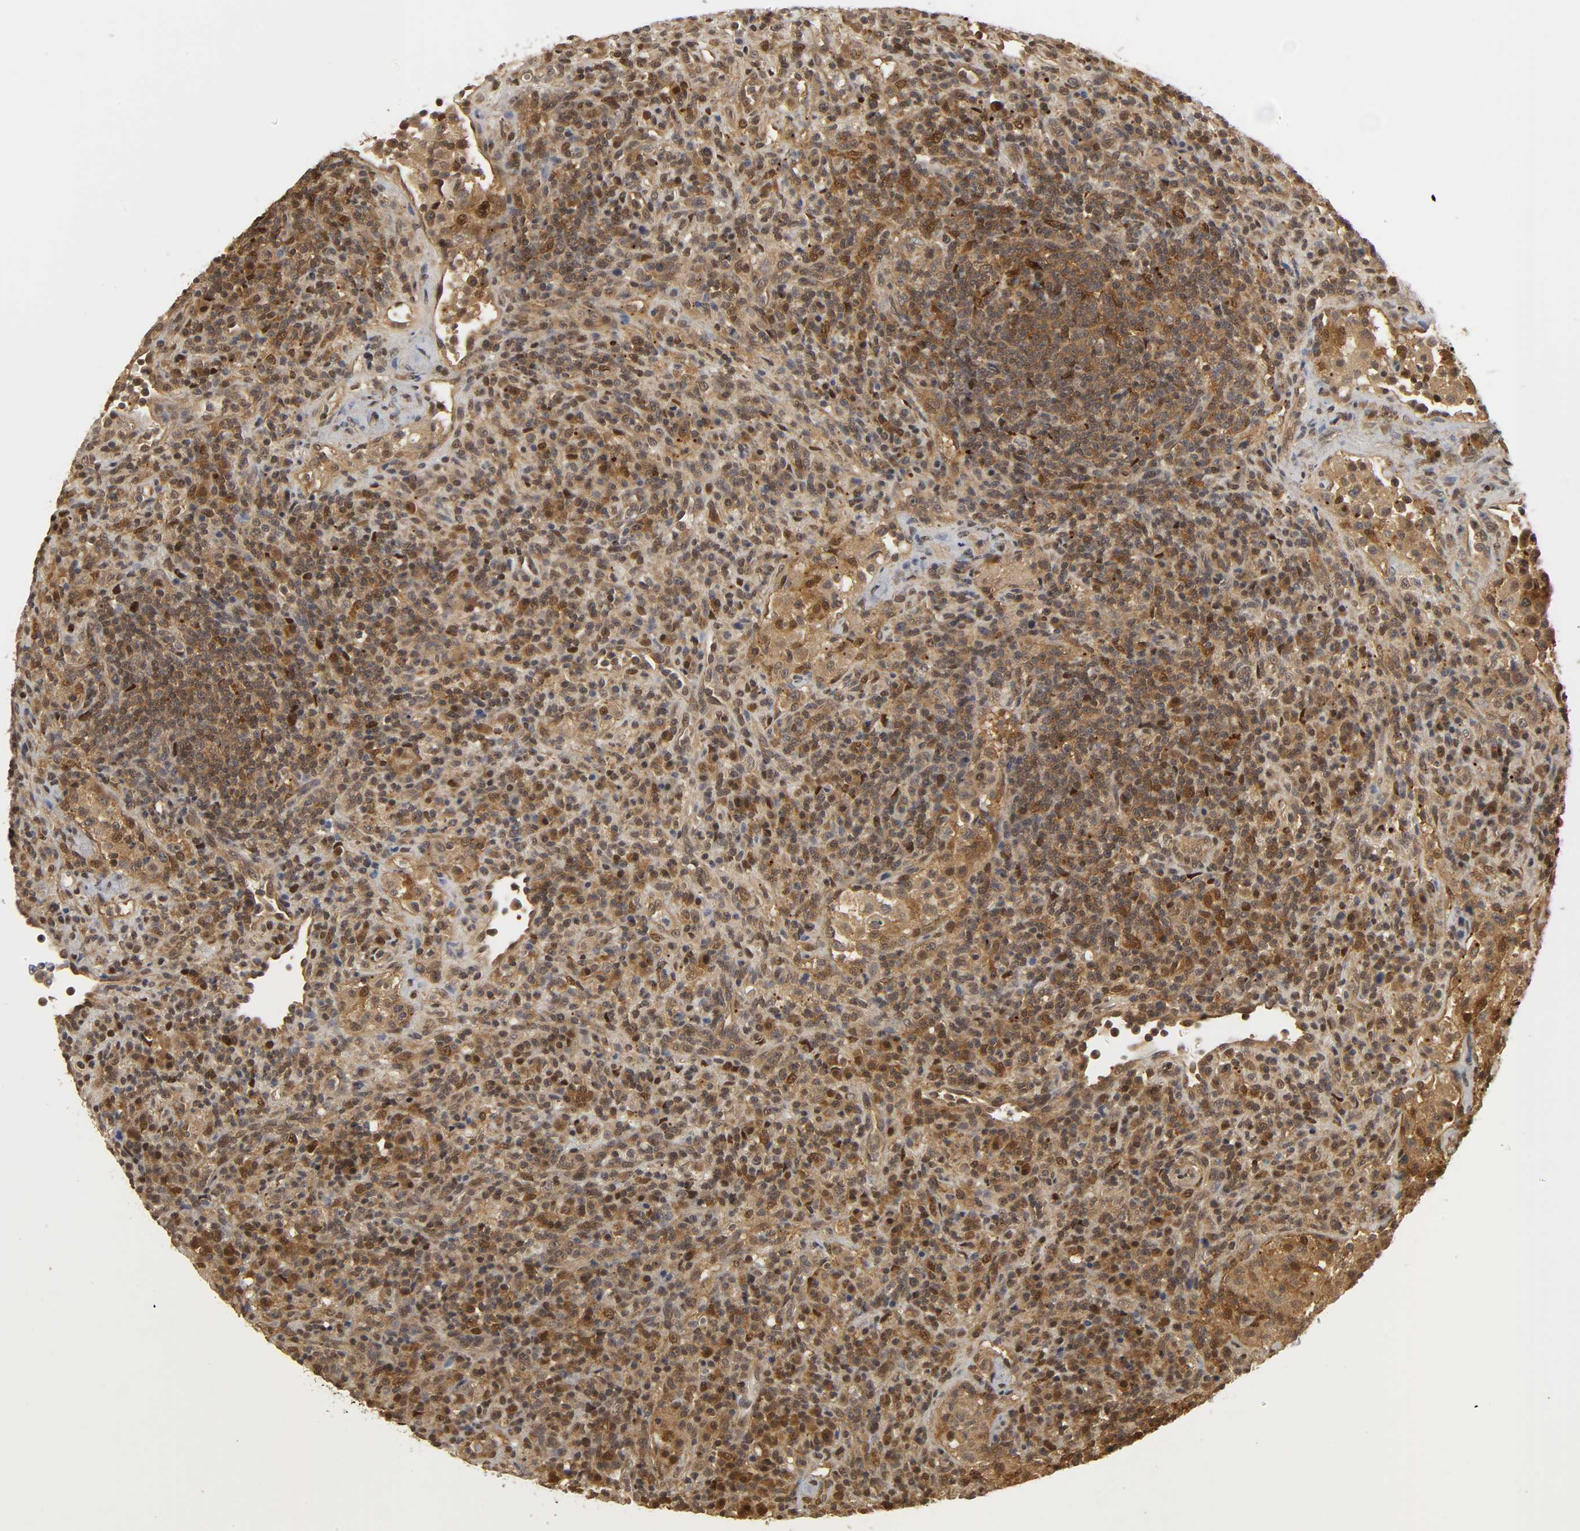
{"staining": {"intensity": "moderate", "quantity": ">75%", "location": "cytoplasmic/membranous,nuclear"}, "tissue": "lymphoma", "cell_type": "Tumor cells", "image_type": "cancer", "snomed": [{"axis": "morphology", "description": "Hodgkin's disease, NOS"}, {"axis": "topography", "description": "Lymph node"}], "caption": "Moderate cytoplasmic/membranous and nuclear positivity is present in approximately >75% of tumor cells in Hodgkin's disease.", "gene": "PARK7", "patient": {"sex": "male", "age": 65}}